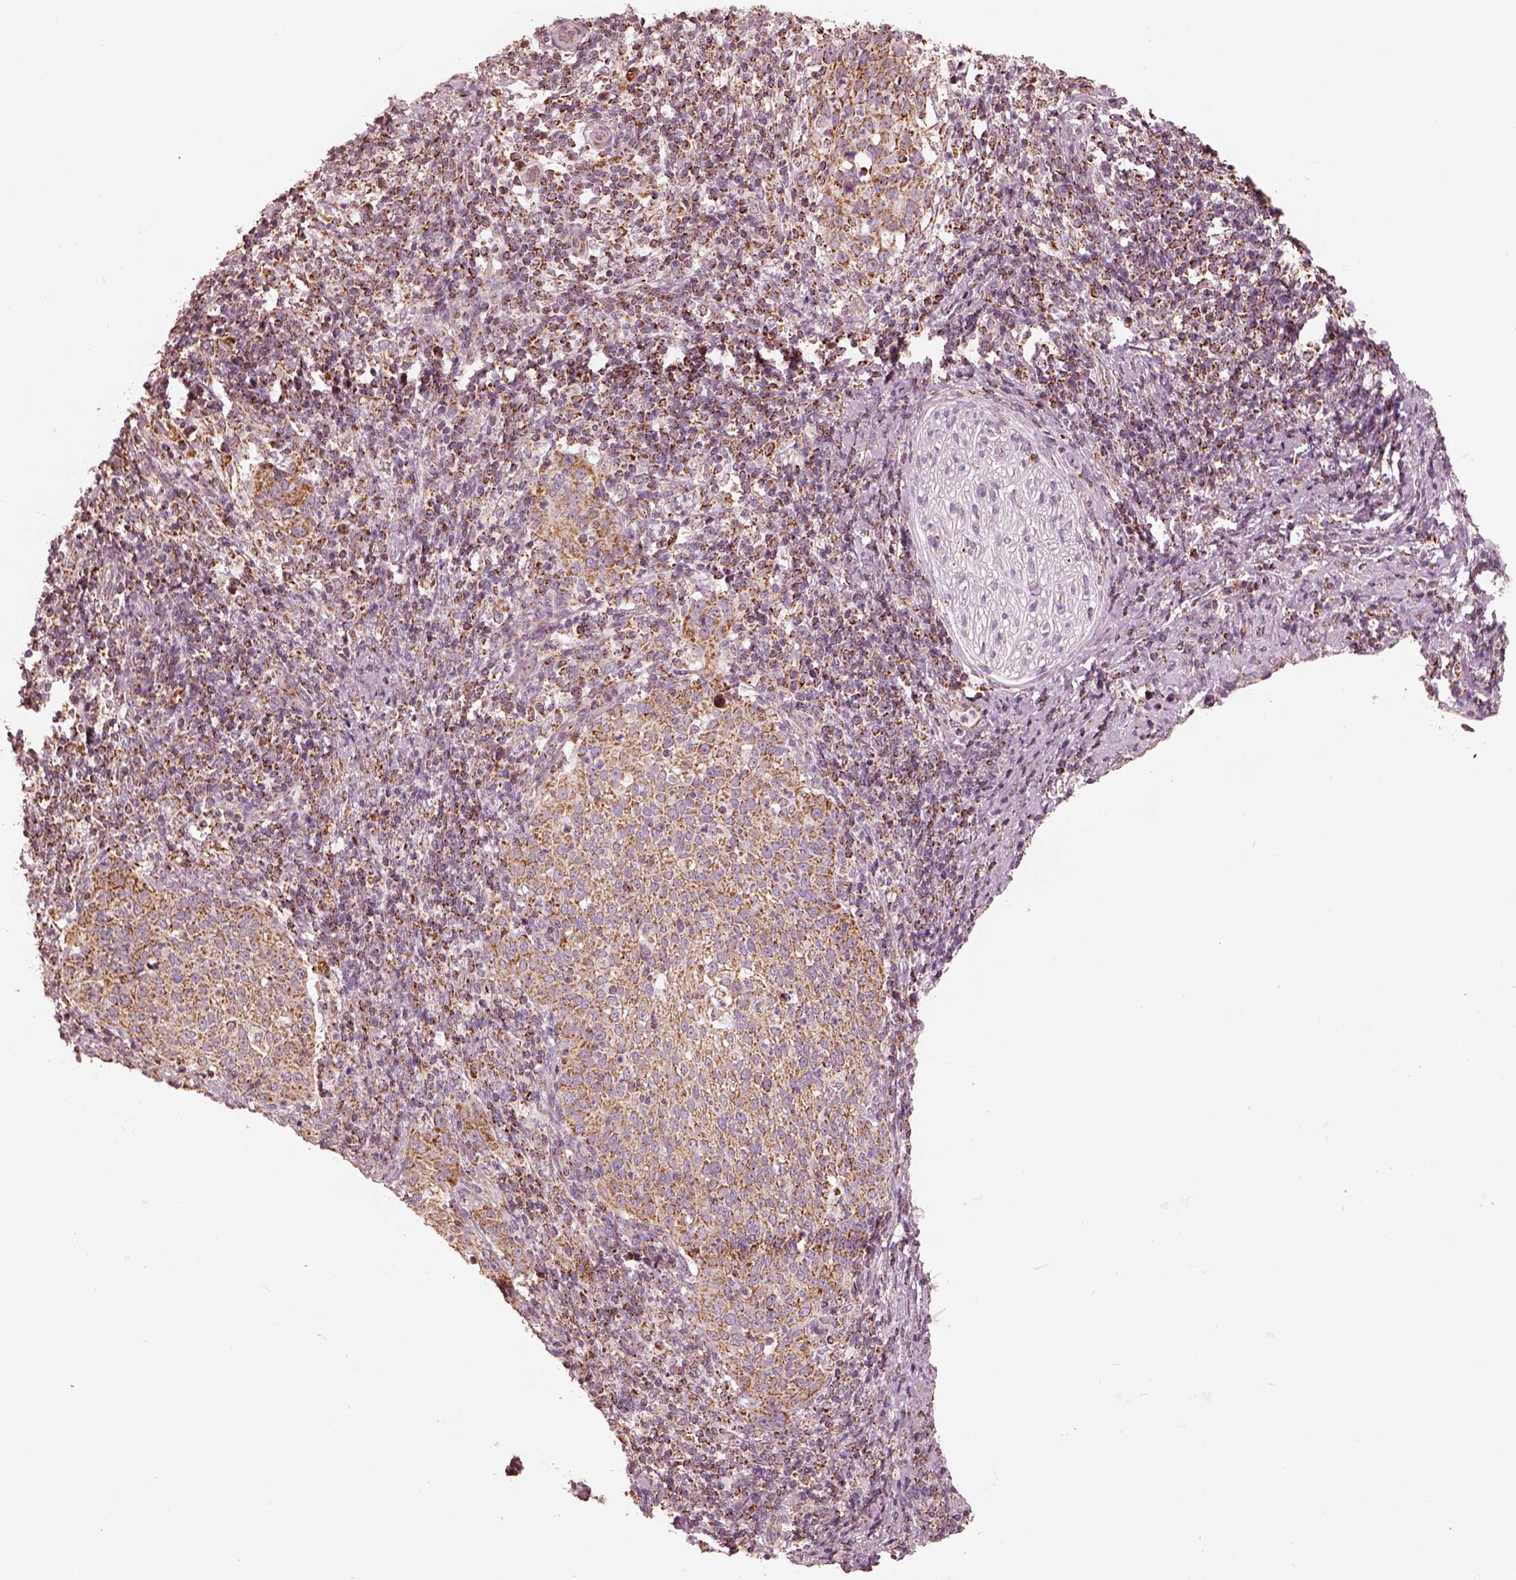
{"staining": {"intensity": "moderate", "quantity": ">75%", "location": "cytoplasmic/membranous"}, "tissue": "cervical cancer", "cell_type": "Tumor cells", "image_type": "cancer", "snomed": [{"axis": "morphology", "description": "Squamous cell carcinoma, NOS"}, {"axis": "topography", "description": "Cervix"}], "caption": "Immunohistochemistry histopathology image of neoplastic tissue: human cervical squamous cell carcinoma stained using immunohistochemistry shows medium levels of moderate protein expression localized specifically in the cytoplasmic/membranous of tumor cells, appearing as a cytoplasmic/membranous brown color.", "gene": "ENTPD6", "patient": {"sex": "female", "age": 51}}